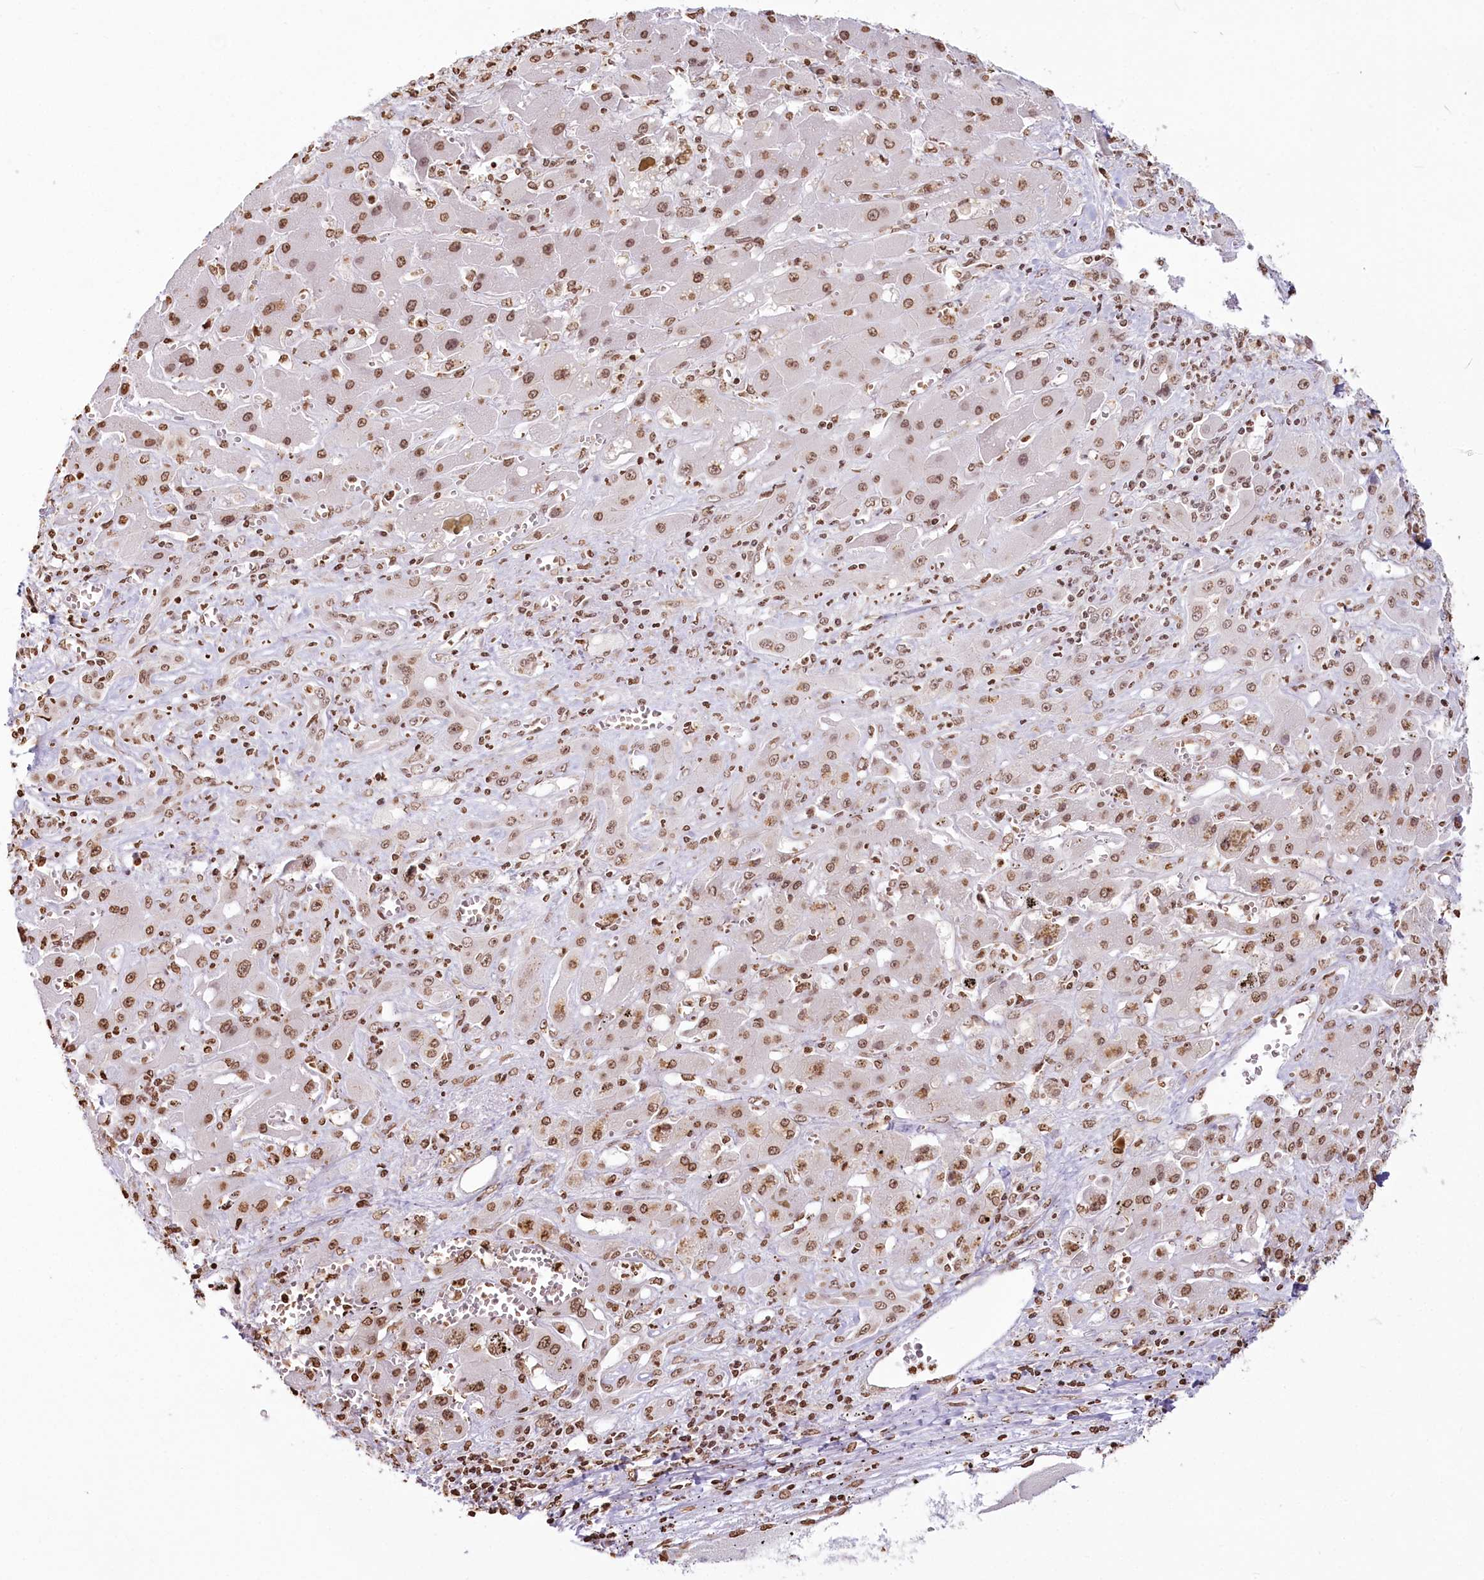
{"staining": {"intensity": "moderate", "quantity": ">75%", "location": "nuclear"}, "tissue": "liver cancer", "cell_type": "Tumor cells", "image_type": "cancer", "snomed": [{"axis": "morphology", "description": "Cholangiocarcinoma"}, {"axis": "topography", "description": "Liver"}], "caption": "Immunohistochemistry image of human liver cholangiocarcinoma stained for a protein (brown), which displays medium levels of moderate nuclear staining in approximately >75% of tumor cells.", "gene": "FAM13A", "patient": {"sex": "male", "age": 67}}